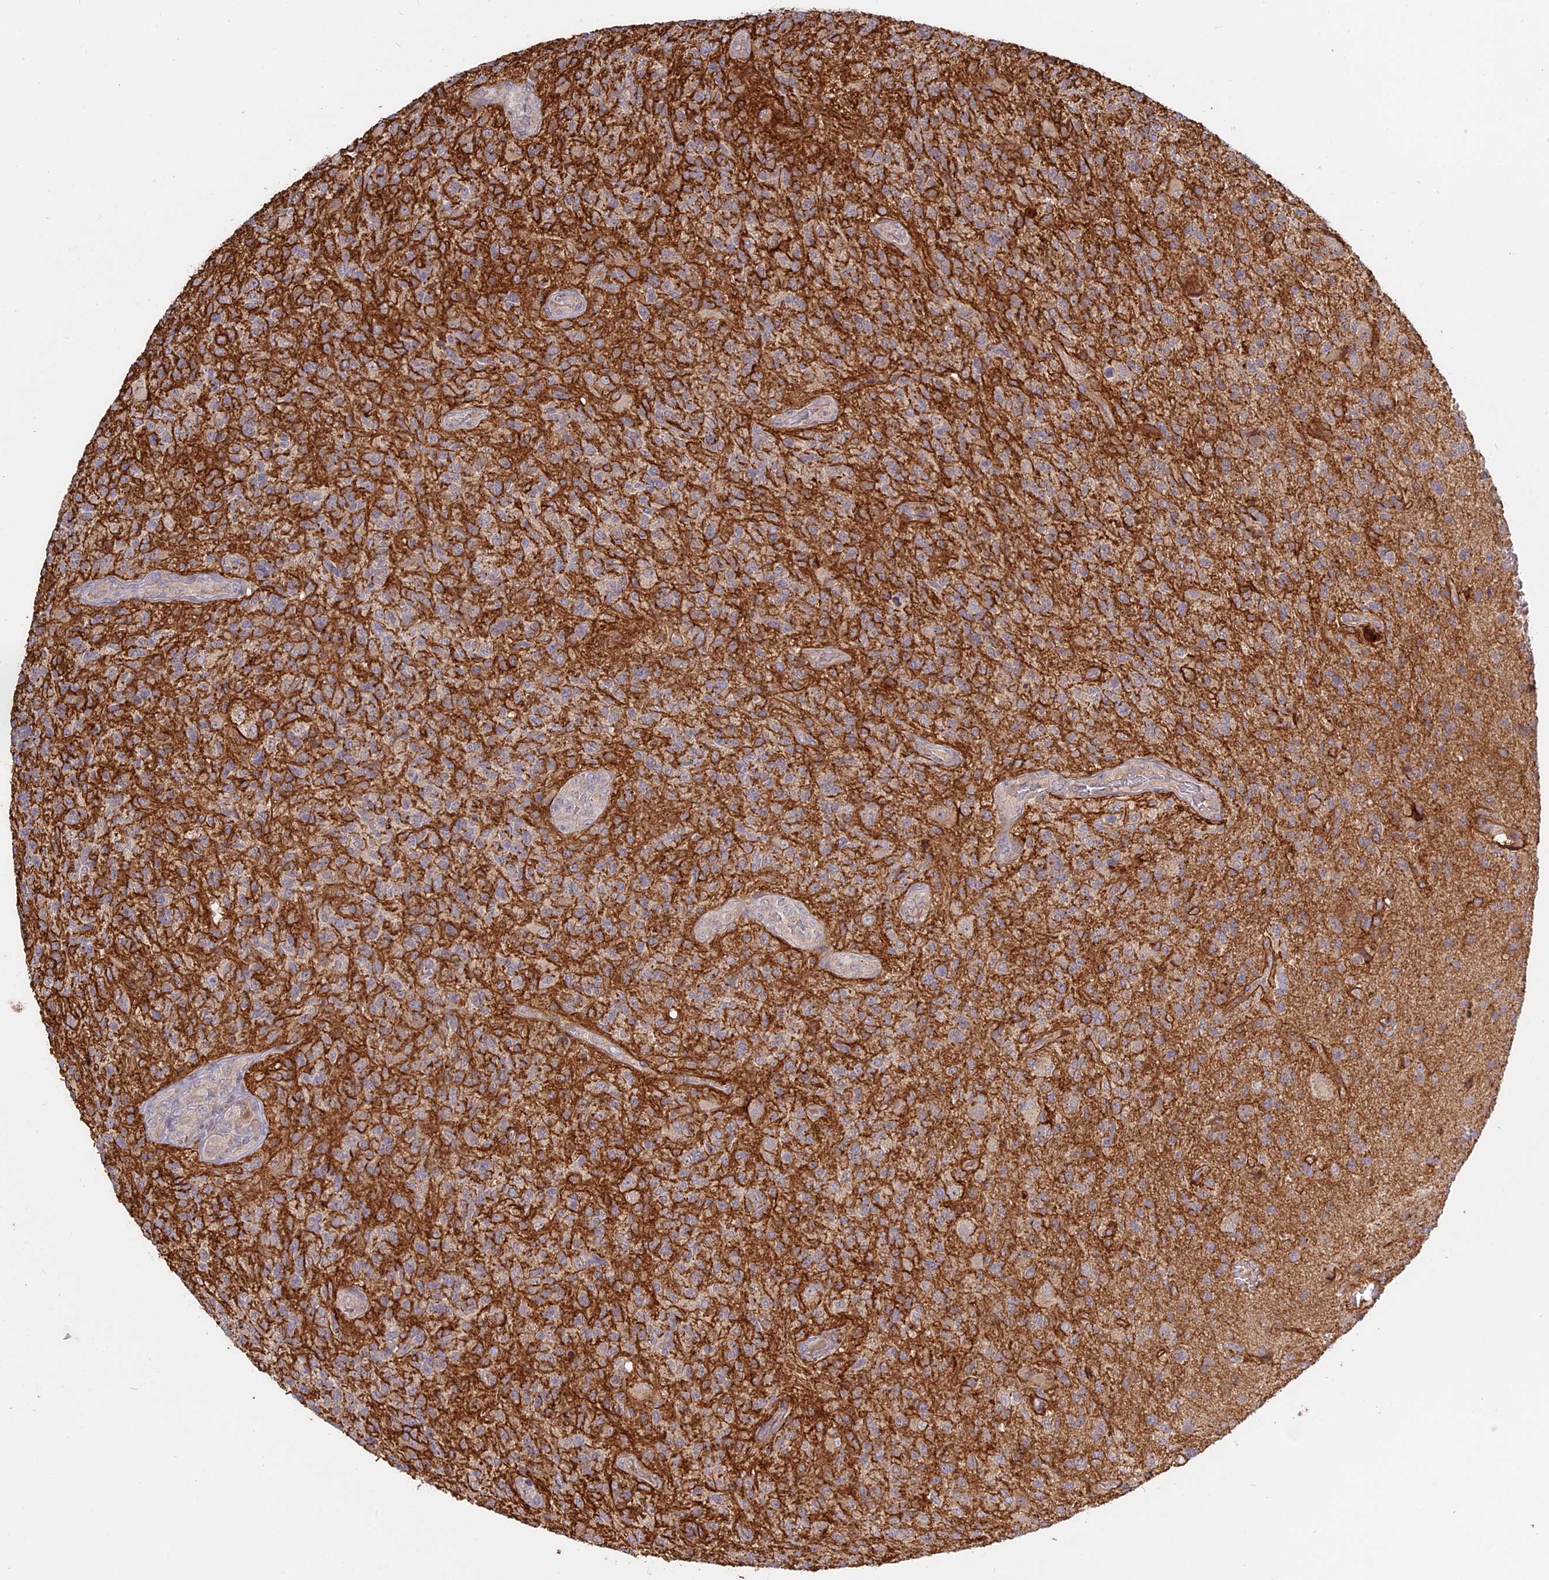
{"staining": {"intensity": "weak", "quantity": "<25%", "location": "cytoplasmic/membranous"}, "tissue": "glioma", "cell_type": "Tumor cells", "image_type": "cancer", "snomed": [{"axis": "morphology", "description": "Glioma, malignant, High grade"}, {"axis": "topography", "description": "Brain"}], "caption": "Tumor cells are negative for protein expression in human malignant high-grade glioma.", "gene": "TMEM208", "patient": {"sex": "male", "age": 56}}